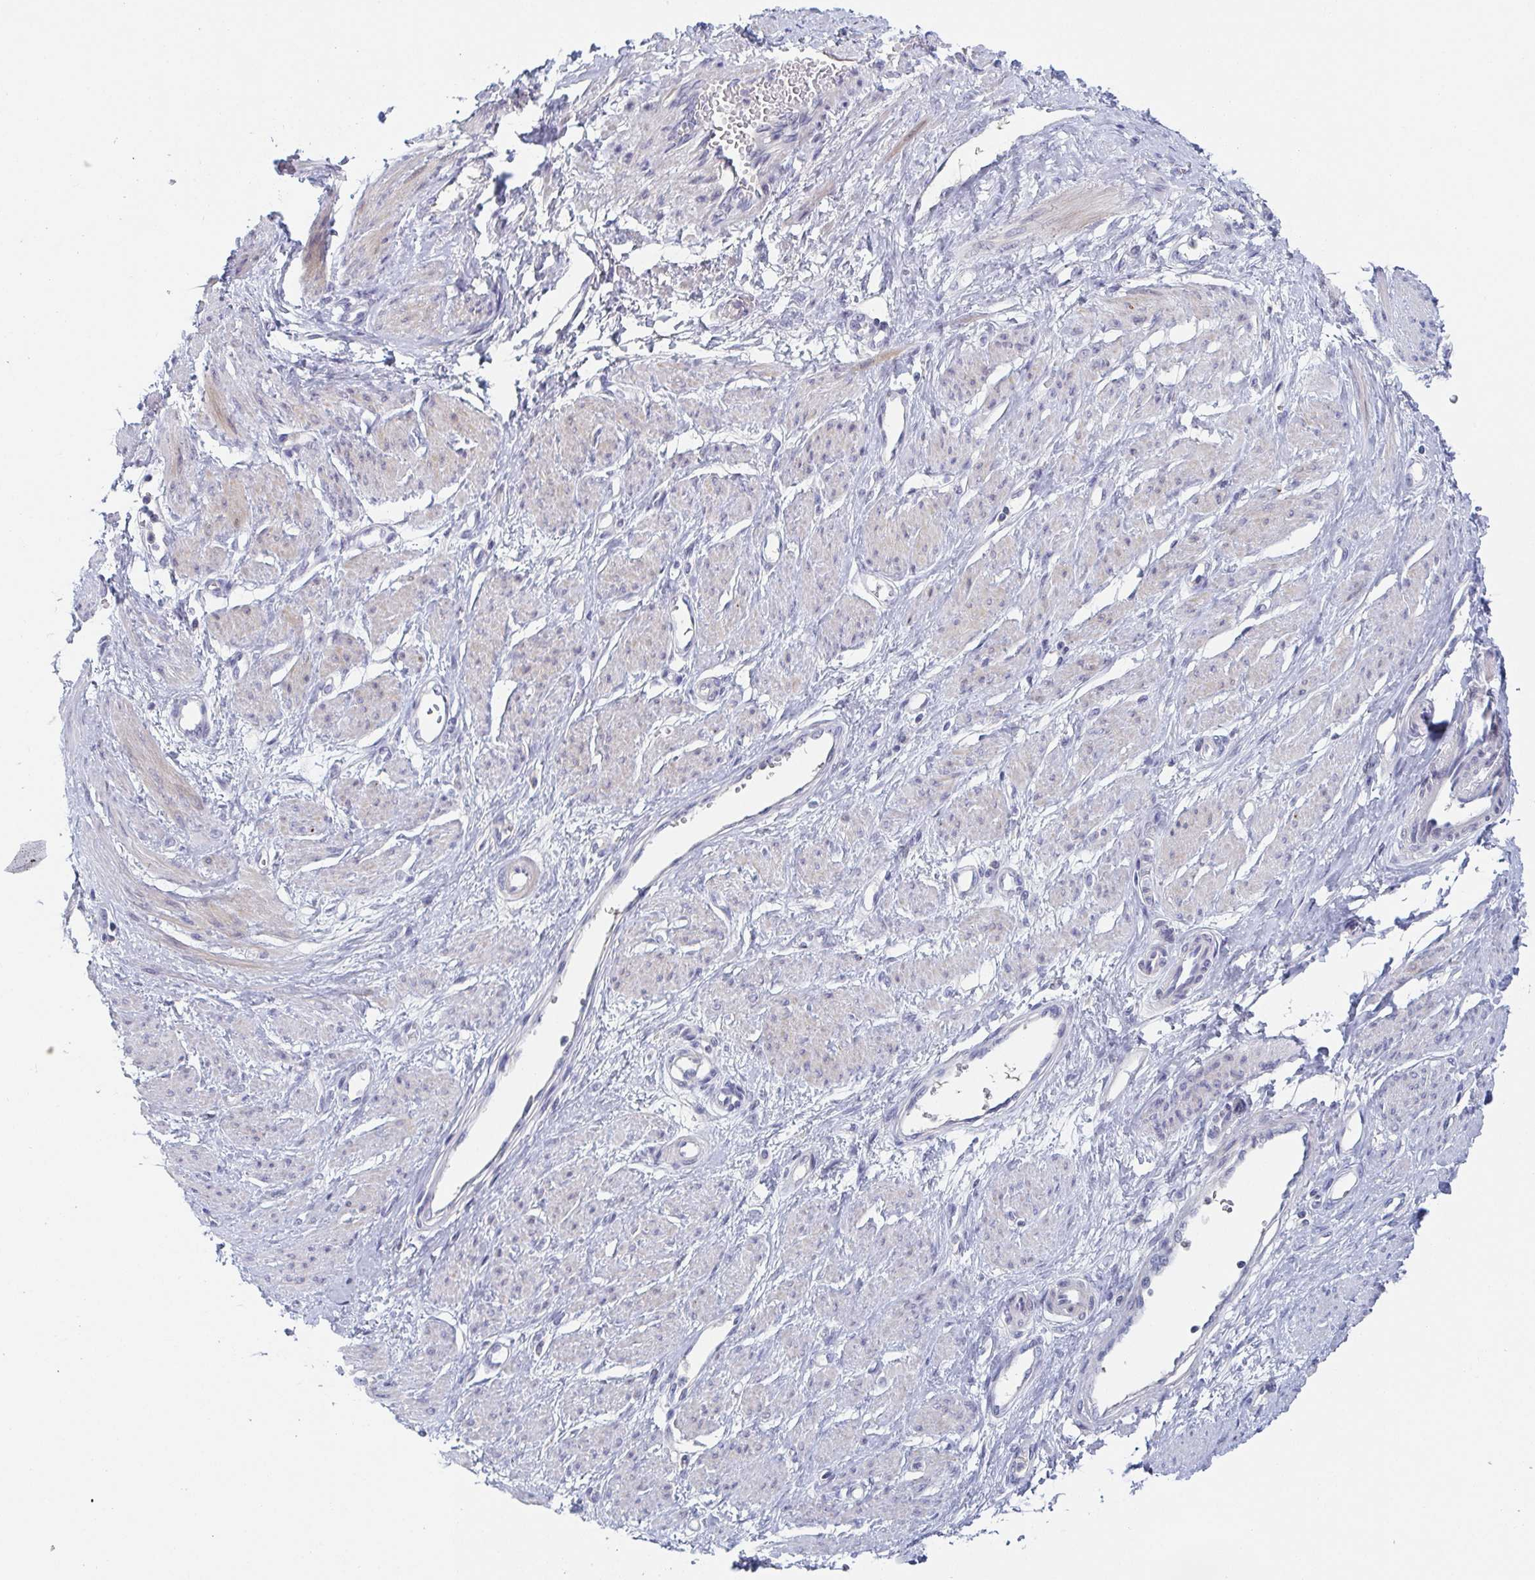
{"staining": {"intensity": "weak", "quantity": "25%-75%", "location": "cytoplasmic/membranous"}, "tissue": "smooth muscle", "cell_type": "Smooth muscle cells", "image_type": "normal", "snomed": [{"axis": "morphology", "description": "Normal tissue, NOS"}, {"axis": "topography", "description": "Smooth muscle"}, {"axis": "topography", "description": "Uterus"}], "caption": "Smooth muscle cells exhibit low levels of weak cytoplasmic/membranous expression in approximately 25%-75% of cells in benign human smooth muscle.", "gene": "RHOV", "patient": {"sex": "female", "age": 39}}